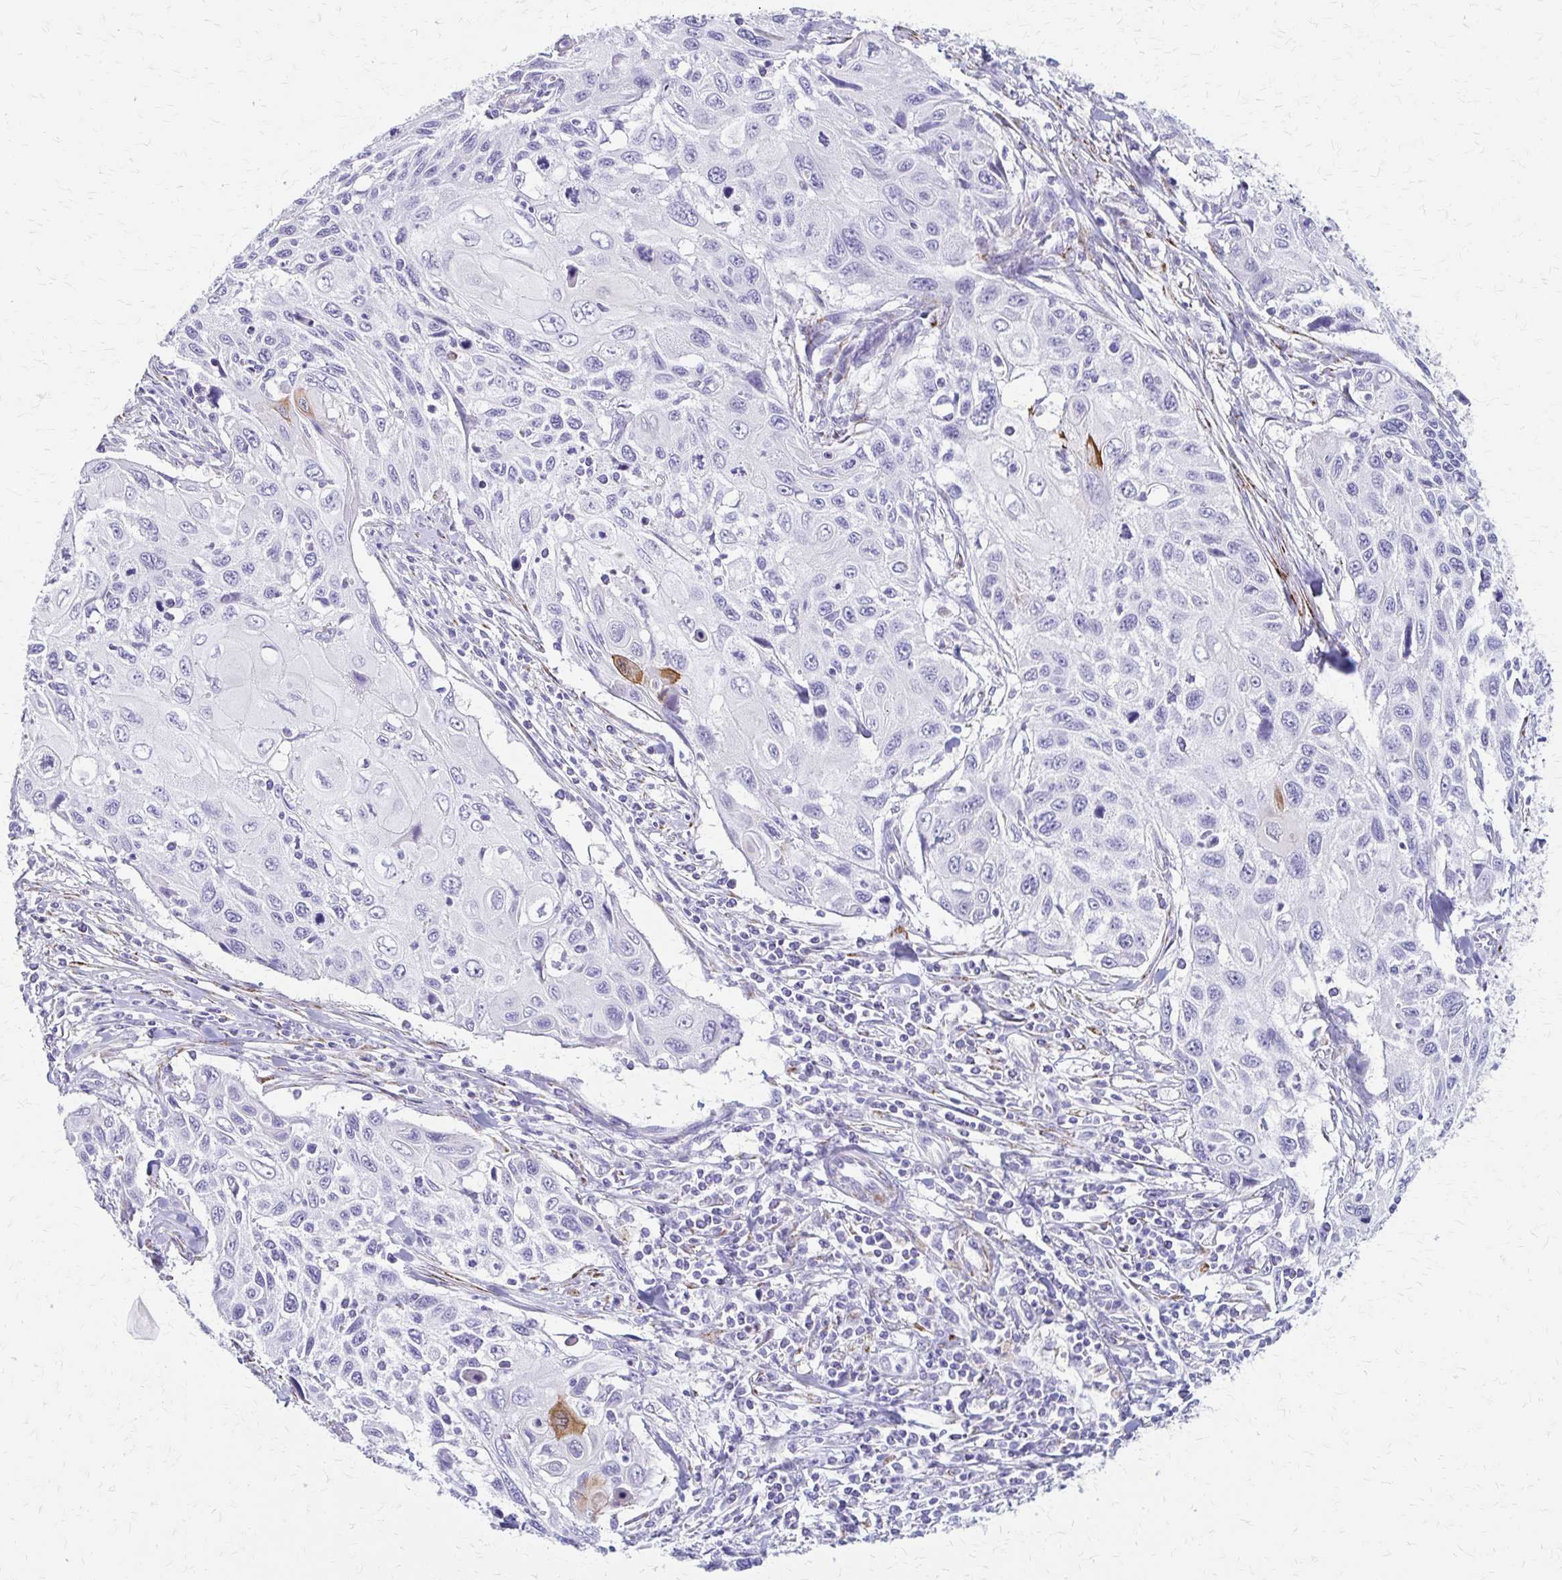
{"staining": {"intensity": "negative", "quantity": "none", "location": "none"}, "tissue": "cervical cancer", "cell_type": "Tumor cells", "image_type": "cancer", "snomed": [{"axis": "morphology", "description": "Squamous cell carcinoma, NOS"}, {"axis": "topography", "description": "Cervix"}], "caption": "Immunohistochemistry (IHC) of human cervical squamous cell carcinoma demonstrates no staining in tumor cells.", "gene": "ZSCAN5B", "patient": {"sex": "female", "age": 70}}